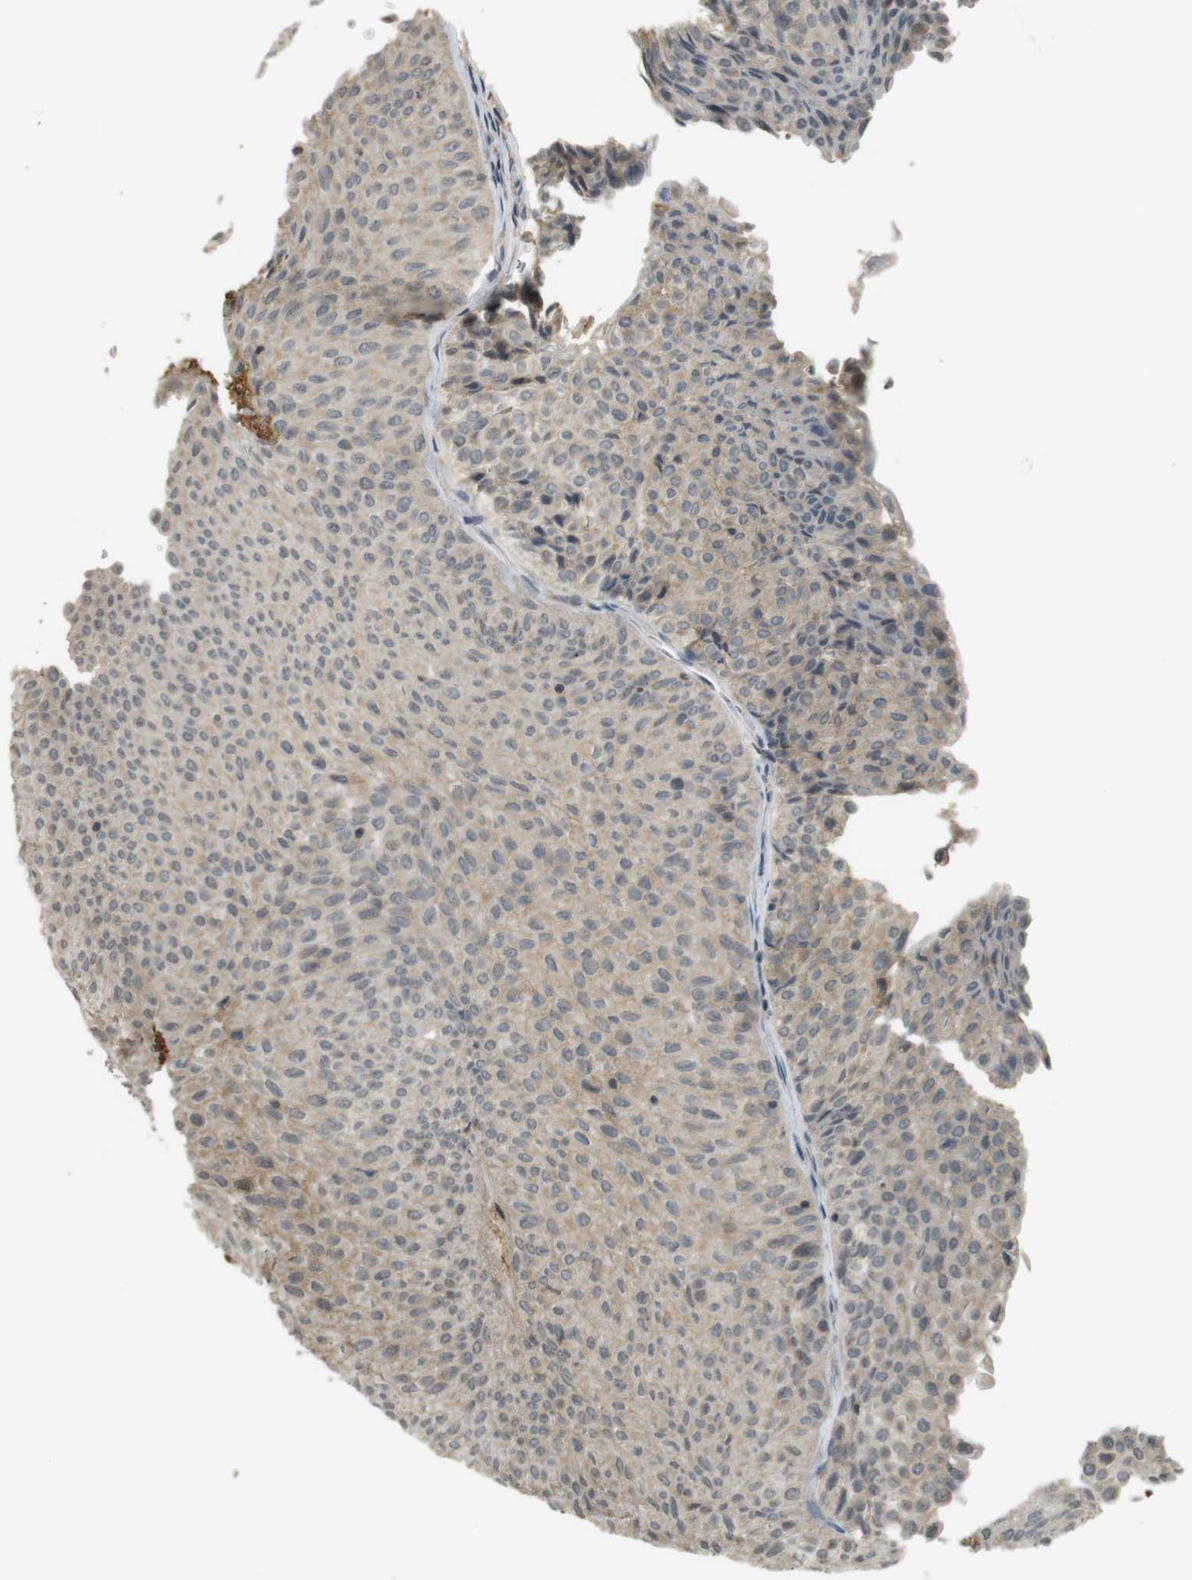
{"staining": {"intensity": "weak", "quantity": "25%-75%", "location": "cytoplasmic/membranous"}, "tissue": "urothelial cancer", "cell_type": "Tumor cells", "image_type": "cancer", "snomed": [{"axis": "morphology", "description": "Urothelial carcinoma, Low grade"}, {"axis": "topography", "description": "Urinary bladder"}], "caption": "A high-resolution histopathology image shows immunohistochemistry staining of urothelial cancer, which exhibits weak cytoplasmic/membranous staining in about 25%-75% of tumor cells.", "gene": "SRR", "patient": {"sex": "male", "age": 78}}